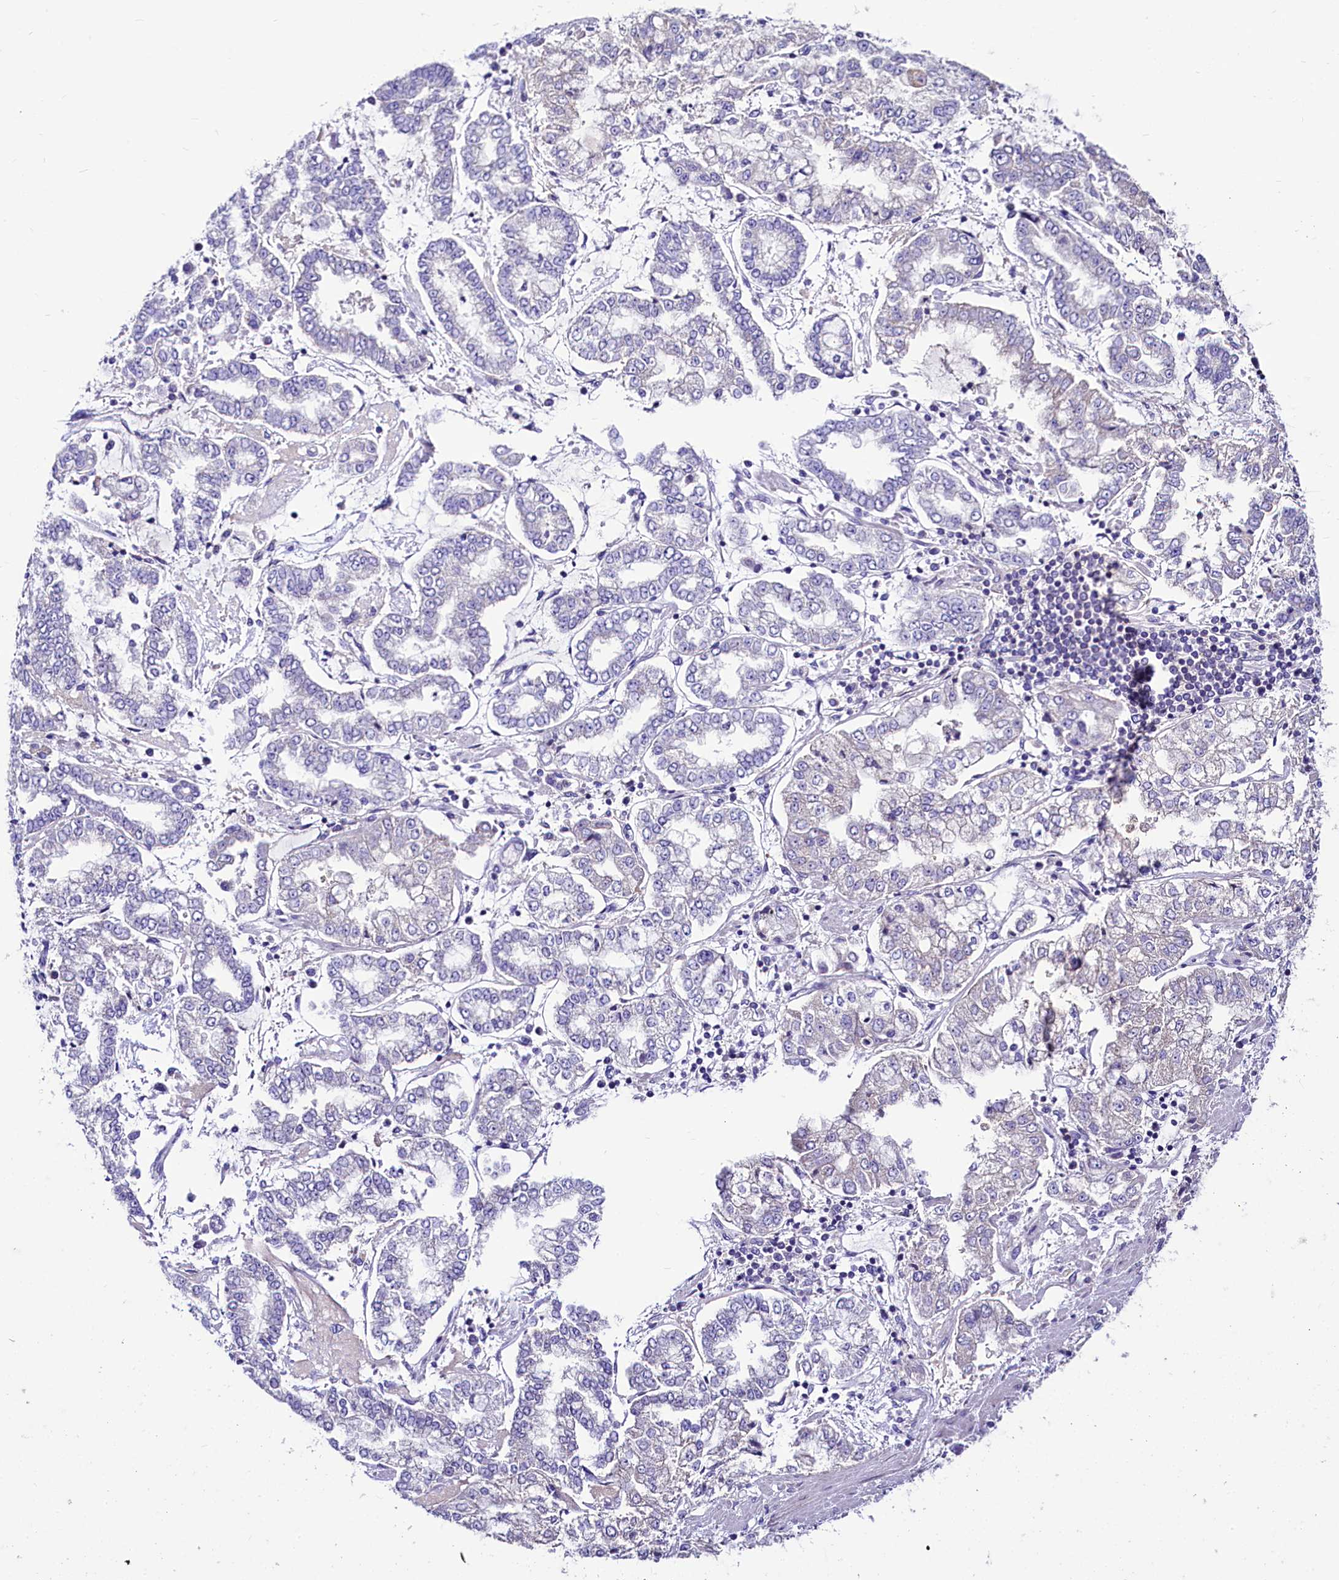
{"staining": {"intensity": "negative", "quantity": "none", "location": "none"}, "tissue": "stomach cancer", "cell_type": "Tumor cells", "image_type": "cancer", "snomed": [{"axis": "morphology", "description": "Adenocarcinoma, NOS"}, {"axis": "topography", "description": "Stomach"}], "caption": "Human stomach cancer (adenocarcinoma) stained for a protein using immunohistochemistry (IHC) shows no expression in tumor cells.", "gene": "ABHD5", "patient": {"sex": "male", "age": 76}}